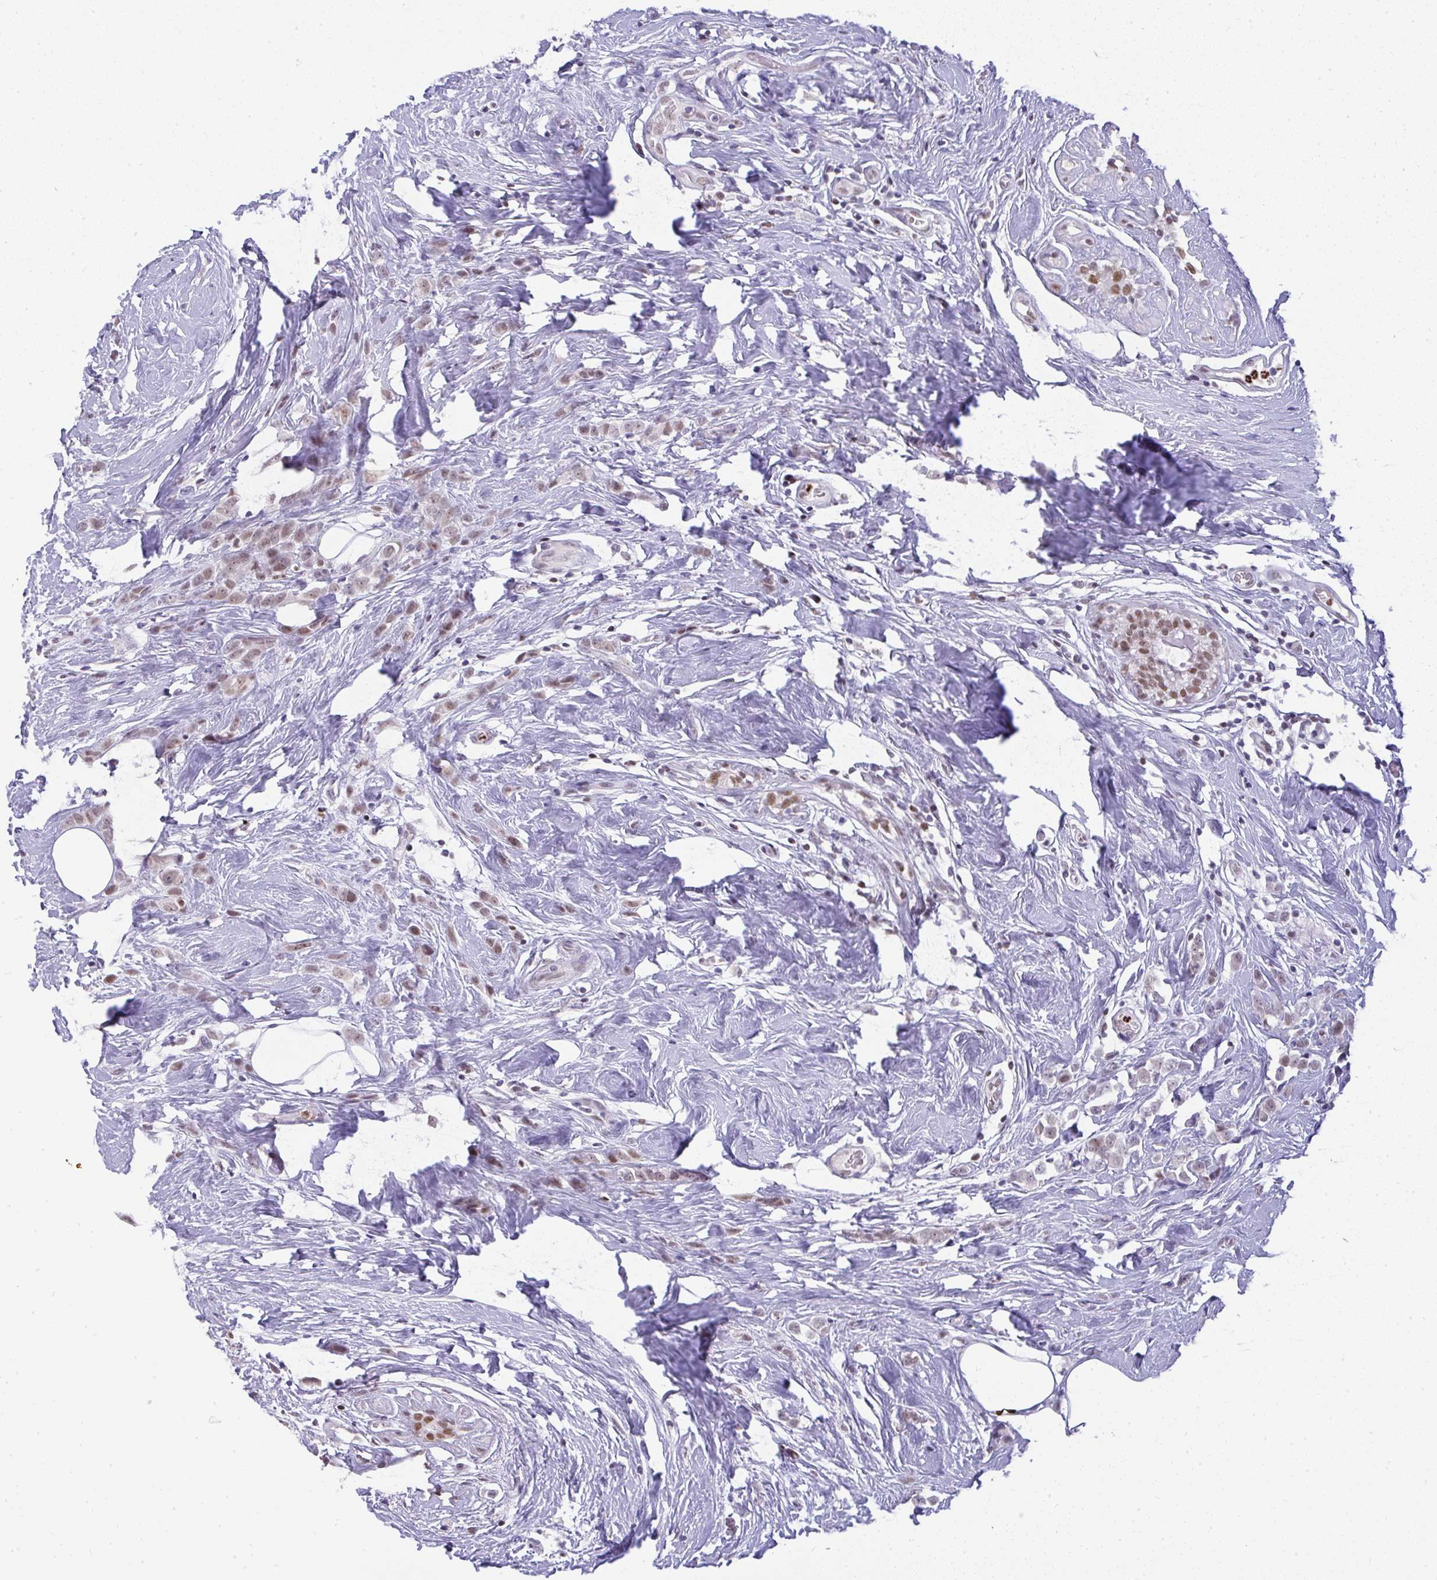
{"staining": {"intensity": "weak", "quantity": ">75%", "location": "nuclear"}, "tissue": "breast cancer", "cell_type": "Tumor cells", "image_type": "cancer", "snomed": [{"axis": "morphology", "description": "Duct carcinoma"}, {"axis": "topography", "description": "Breast"}], "caption": "The photomicrograph displays a brown stain indicating the presence of a protein in the nuclear of tumor cells in breast invasive ductal carcinoma.", "gene": "BBX", "patient": {"sex": "female", "age": 80}}